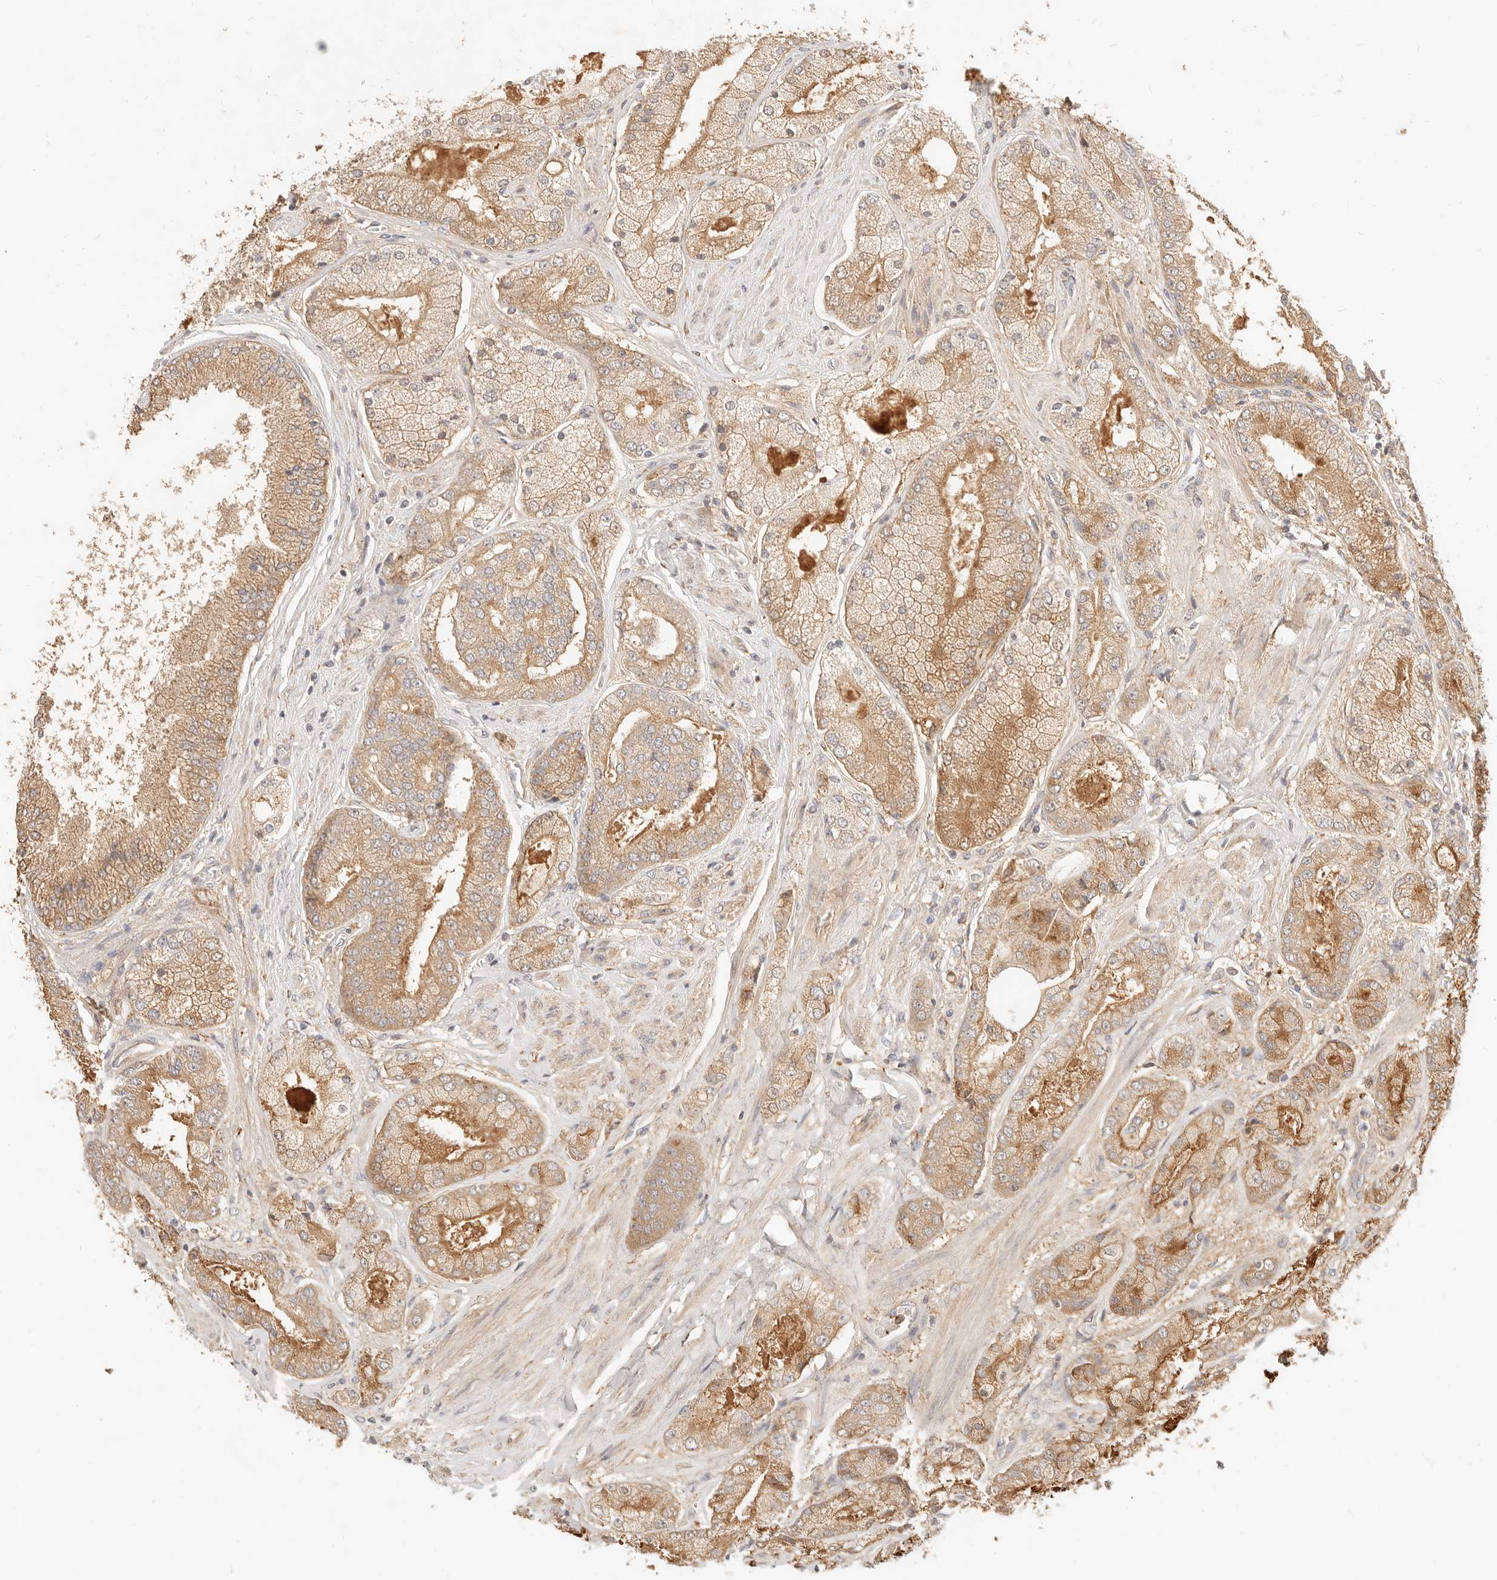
{"staining": {"intensity": "moderate", "quantity": ">75%", "location": "cytoplasmic/membranous"}, "tissue": "prostate cancer", "cell_type": "Tumor cells", "image_type": "cancer", "snomed": [{"axis": "morphology", "description": "Adenocarcinoma, High grade"}, {"axis": "topography", "description": "Prostate"}], "caption": "Immunohistochemistry (IHC) (DAB (3,3'-diaminobenzidine)) staining of prostate cancer (high-grade adenocarcinoma) reveals moderate cytoplasmic/membranous protein expression in approximately >75% of tumor cells.", "gene": "UBXN10", "patient": {"sex": "male", "age": 58}}